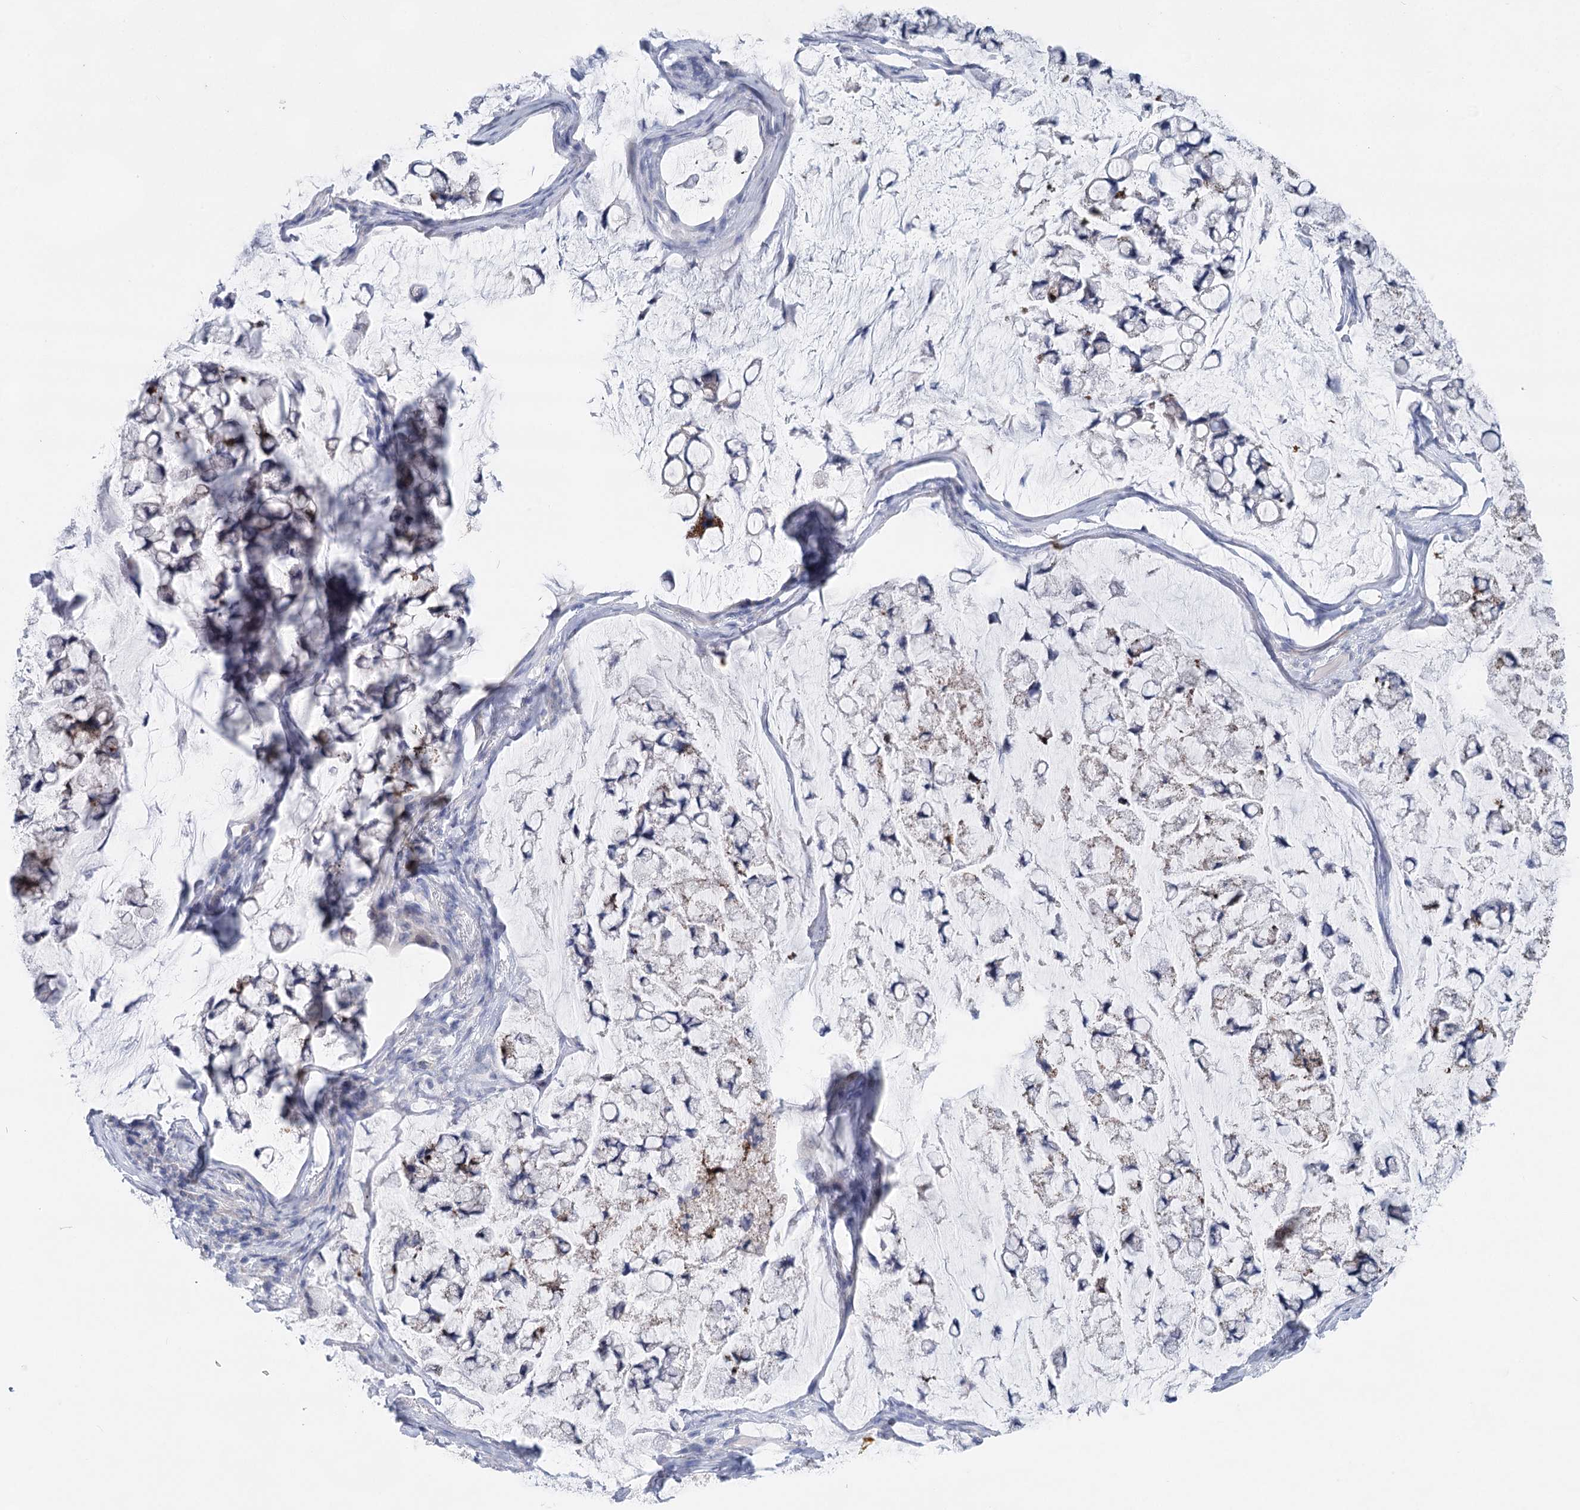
{"staining": {"intensity": "negative", "quantity": "none", "location": "none"}, "tissue": "stomach cancer", "cell_type": "Tumor cells", "image_type": "cancer", "snomed": [{"axis": "morphology", "description": "Adenocarcinoma, NOS"}, {"axis": "topography", "description": "Stomach, lower"}], "caption": "Stomach cancer stained for a protein using immunohistochemistry displays no expression tumor cells.", "gene": "WDR74", "patient": {"sex": "male", "age": 67}}